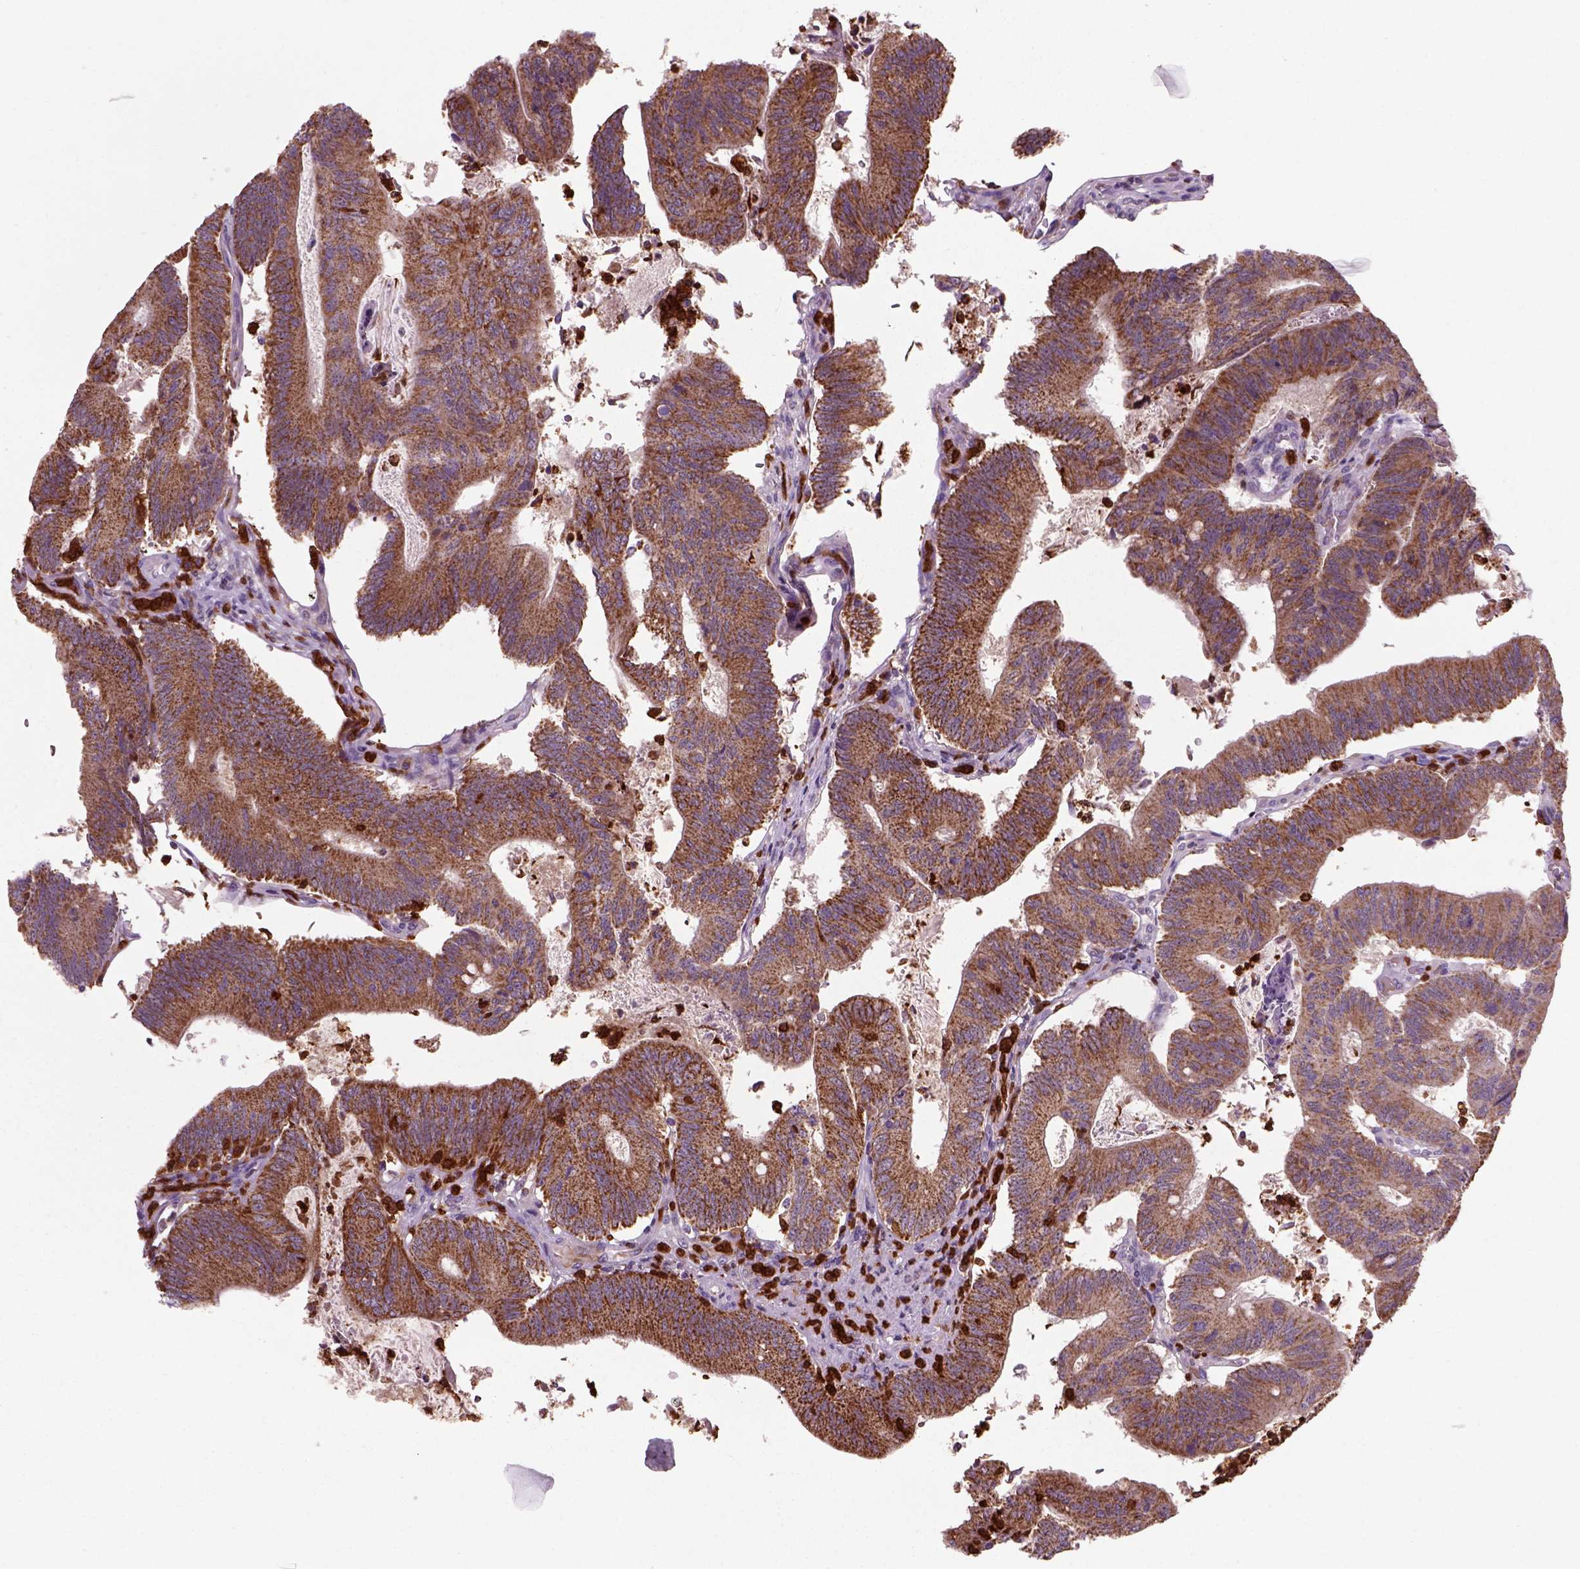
{"staining": {"intensity": "moderate", "quantity": ">75%", "location": "cytoplasmic/membranous"}, "tissue": "colorectal cancer", "cell_type": "Tumor cells", "image_type": "cancer", "snomed": [{"axis": "morphology", "description": "Adenocarcinoma, NOS"}, {"axis": "topography", "description": "Colon"}], "caption": "Immunohistochemical staining of human colorectal adenocarcinoma displays medium levels of moderate cytoplasmic/membranous positivity in about >75% of tumor cells.", "gene": "NUDT16L1", "patient": {"sex": "female", "age": 70}}